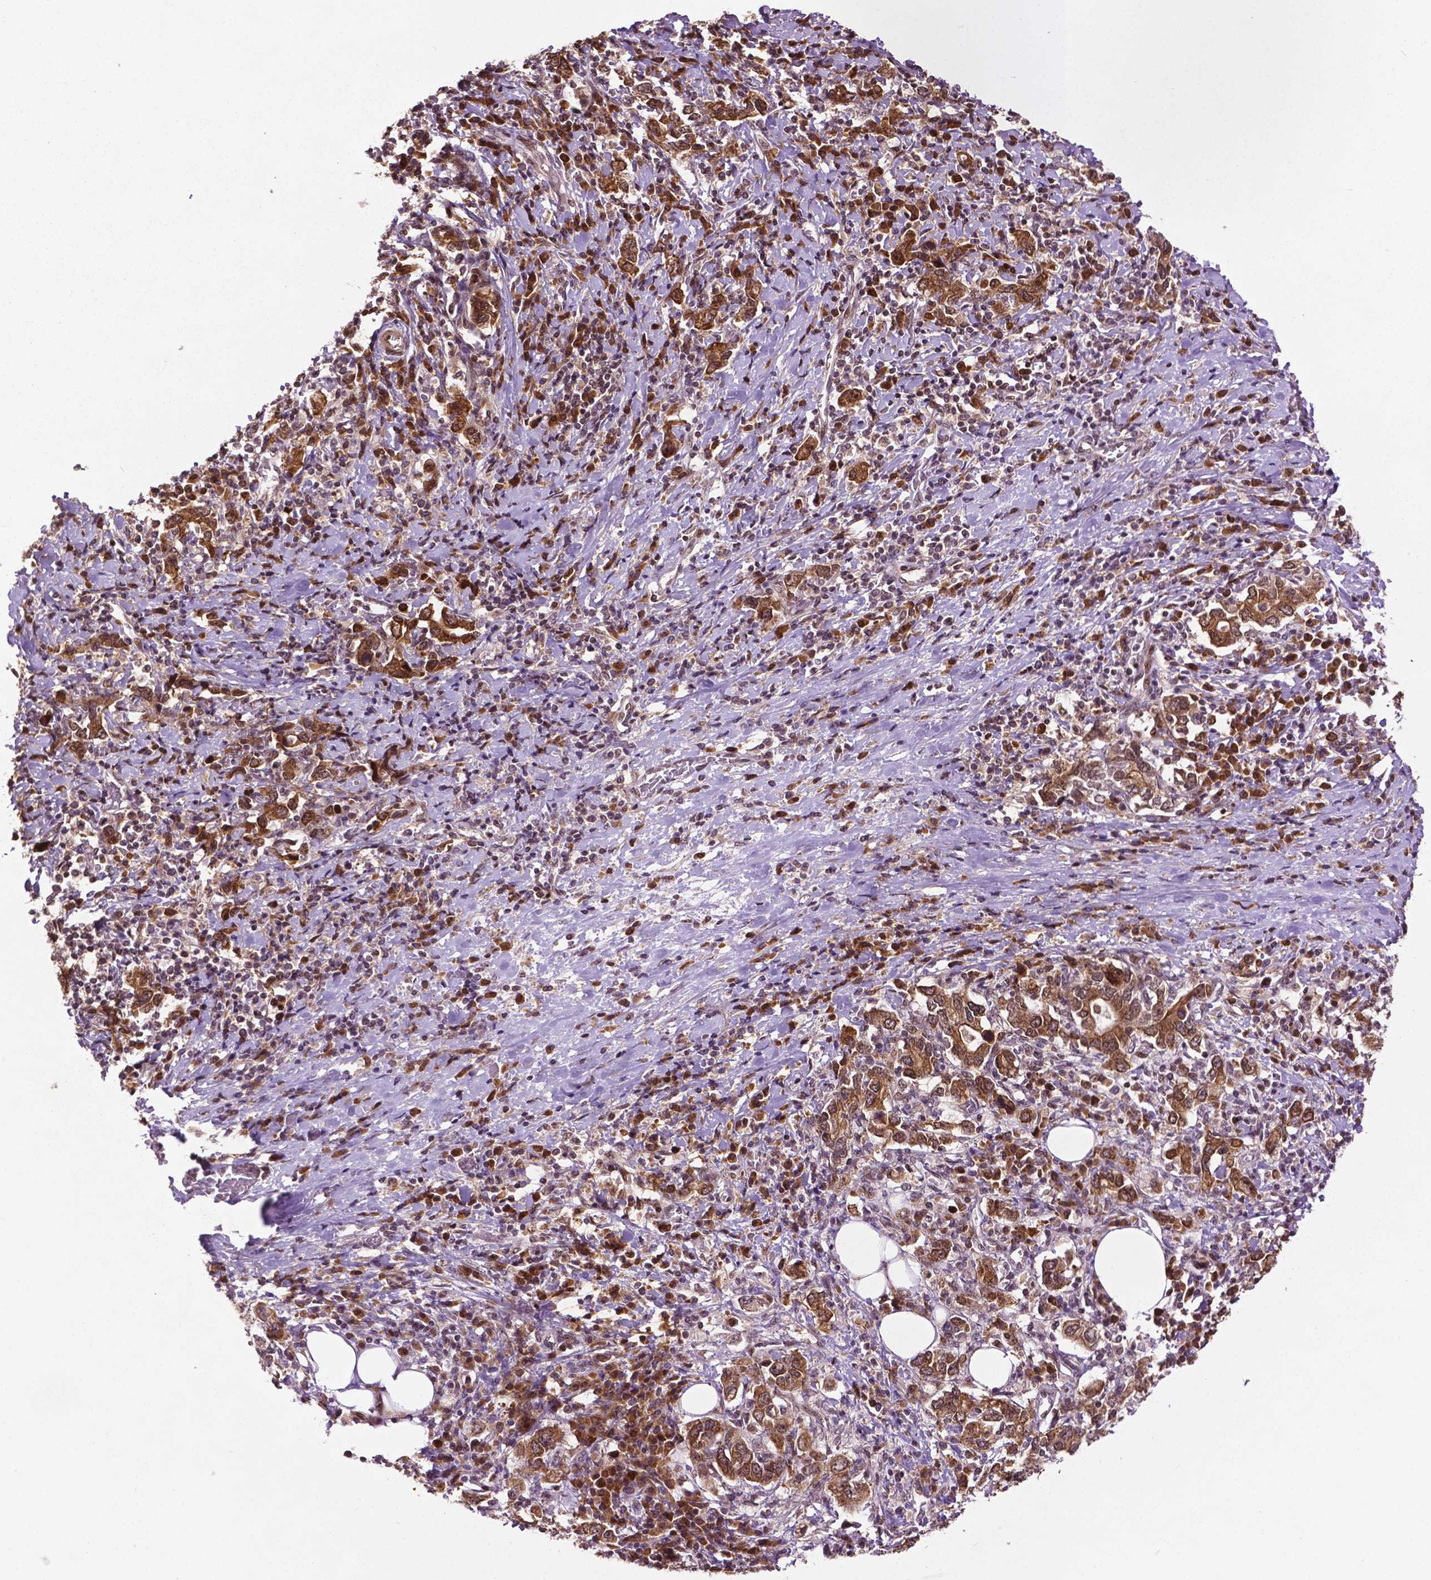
{"staining": {"intensity": "moderate", "quantity": ">75%", "location": "cytoplasmic/membranous,nuclear"}, "tissue": "stomach cancer", "cell_type": "Tumor cells", "image_type": "cancer", "snomed": [{"axis": "morphology", "description": "Adenocarcinoma, NOS"}, {"axis": "topography", "description": "Stomach, upper"}, {"axis": "topography", "description": "Stomach"}], "caption": "Tumor cells show moderate cytoplasmic/membranous and nuclear expression in approximately >75% of cells in adenocarcinoma (stomach).", "gene": "TMX2", "patient": {"sex": "male", "age": 62}}